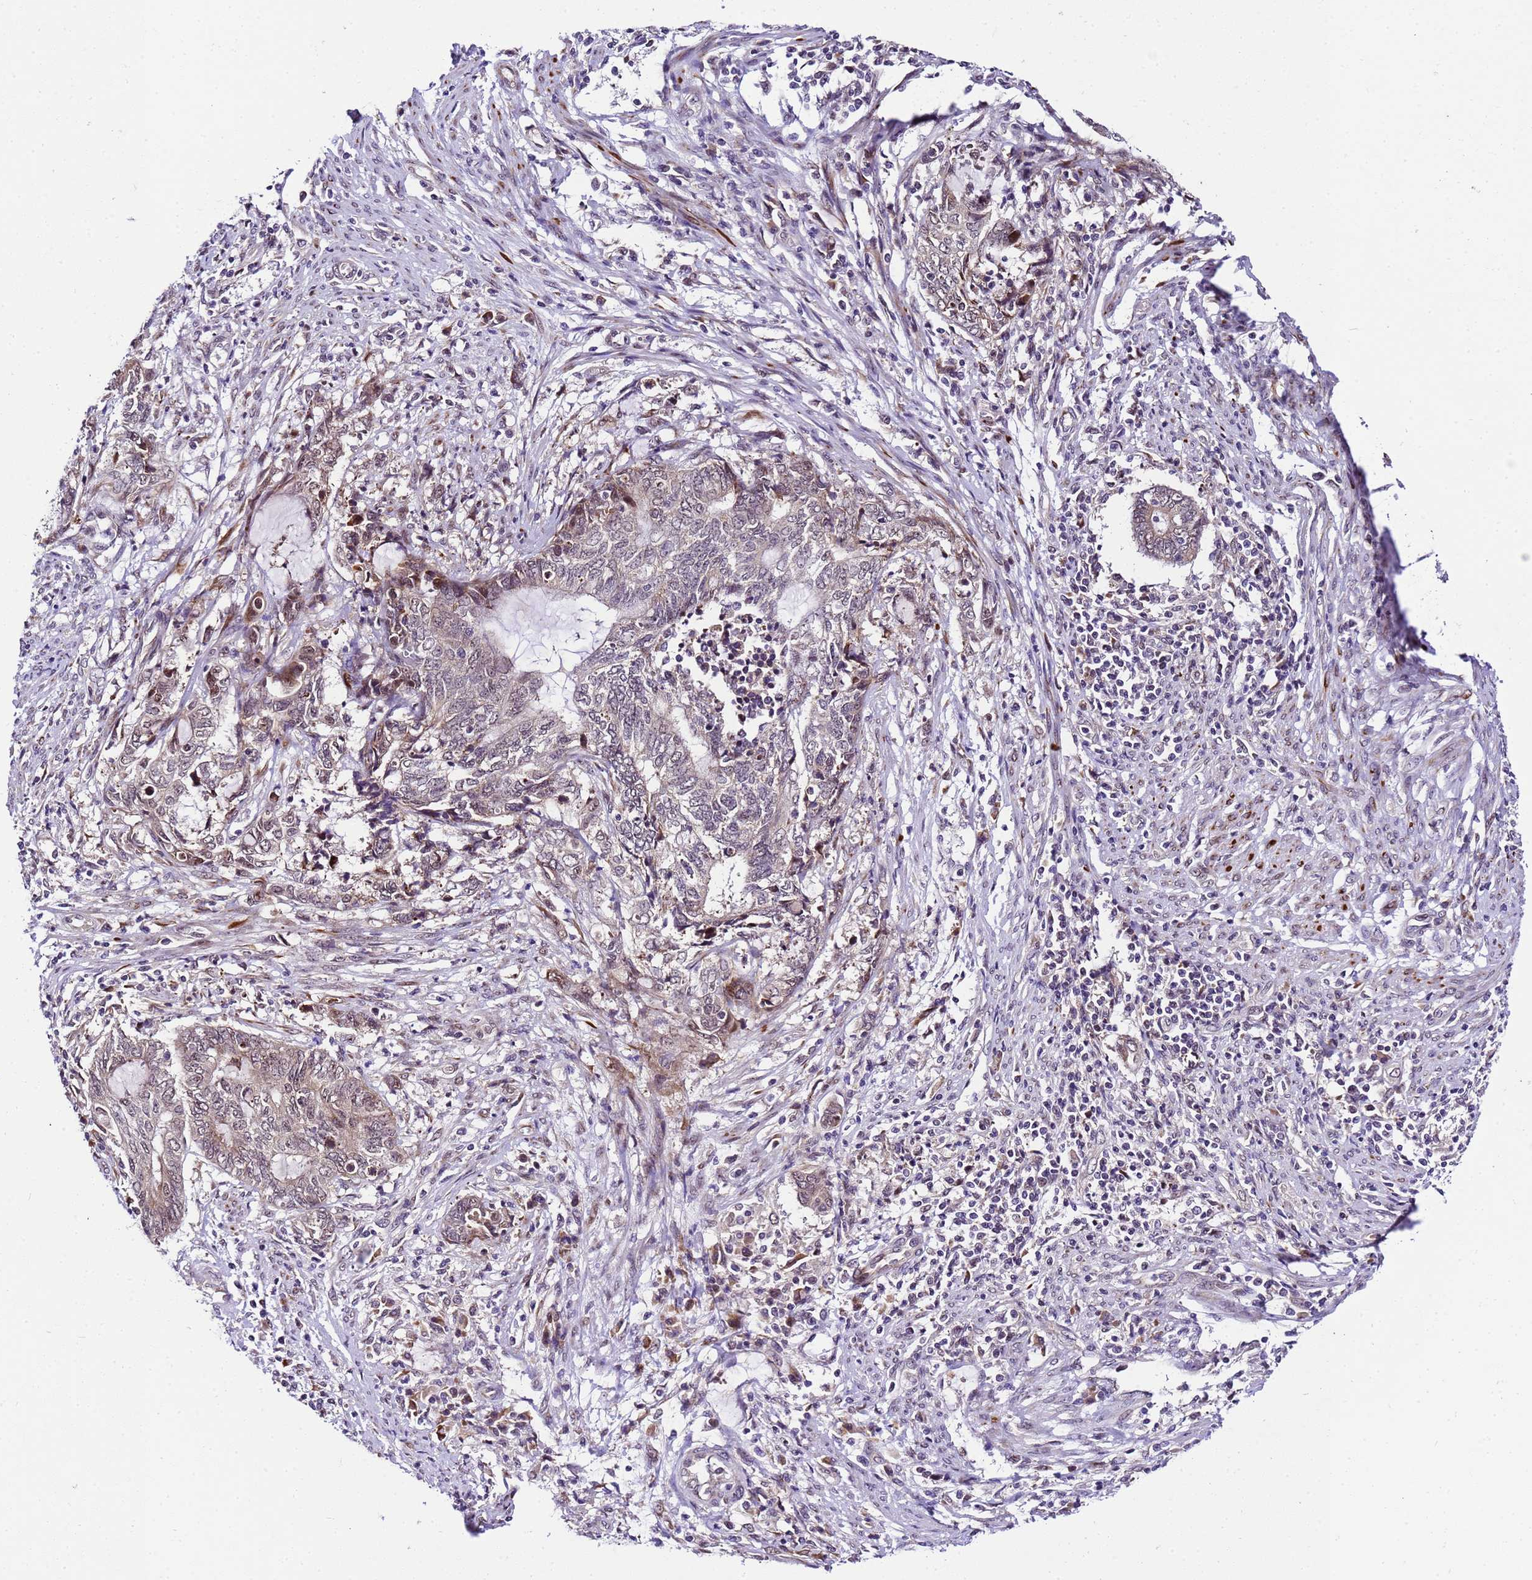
{"staining": {"intensity": "weak", "quantity": "<25%", "location": "cytoplasmic/membranous"}, "tissue": "endometrial cancer", "cell_type": "Tumor cells", "image_type": "cancer", "snomed": [{"axis": "morphology", "description": "Adenocarcinoma, NOS"}, {"axis": "topography", "description": "Uterus"}, {"axis": "topography", "description": "Endometrium"}], "caption": "Immunohistochemistry (IHC) histopathology image of human adenocarcinoma (endometrial) stained for a protein (brown), which demonstrates no positivity in tumor cells.", "gene": "SLX4IP", "patient": {"sex": "female", "age": 70}}